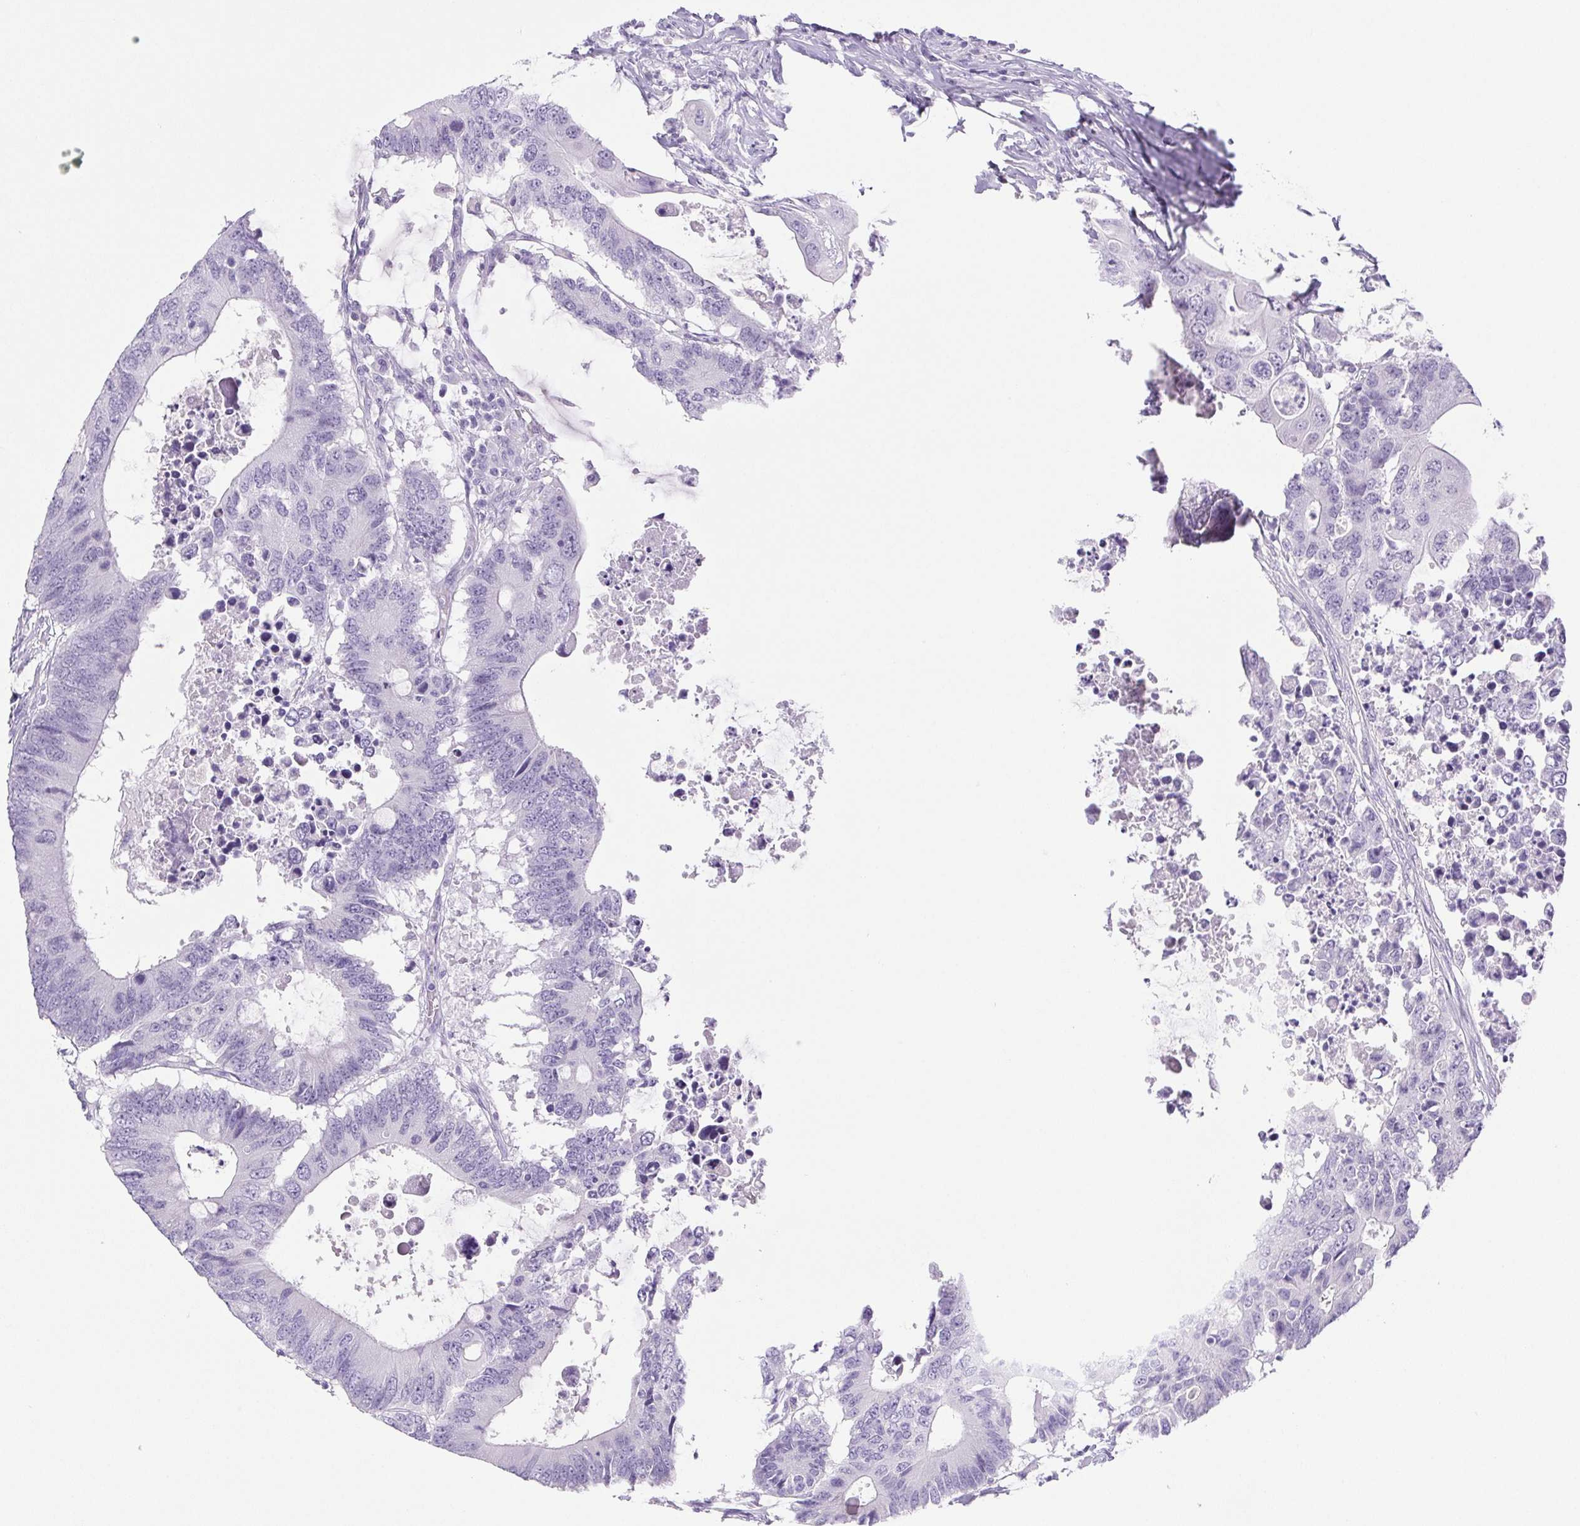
{"staining": {"intensity": "negative", "quantity": "none", "location": "none"}, "tissue": "colorectal cancer", "cell_type": "Tumor cells", "image_type": "cancer", "snomed": [{"axis": "morphology", "description": "Adenocarcinoma, NOS"}, {"axis": "topography", "description": "Colon"}], "caption": "DAB immunohistochemical staining of colorectal cancer exhibits no significant expression in tumor cells.", "gene": "PAPPA2", "patient": {"sex": "male", "age": 71}}